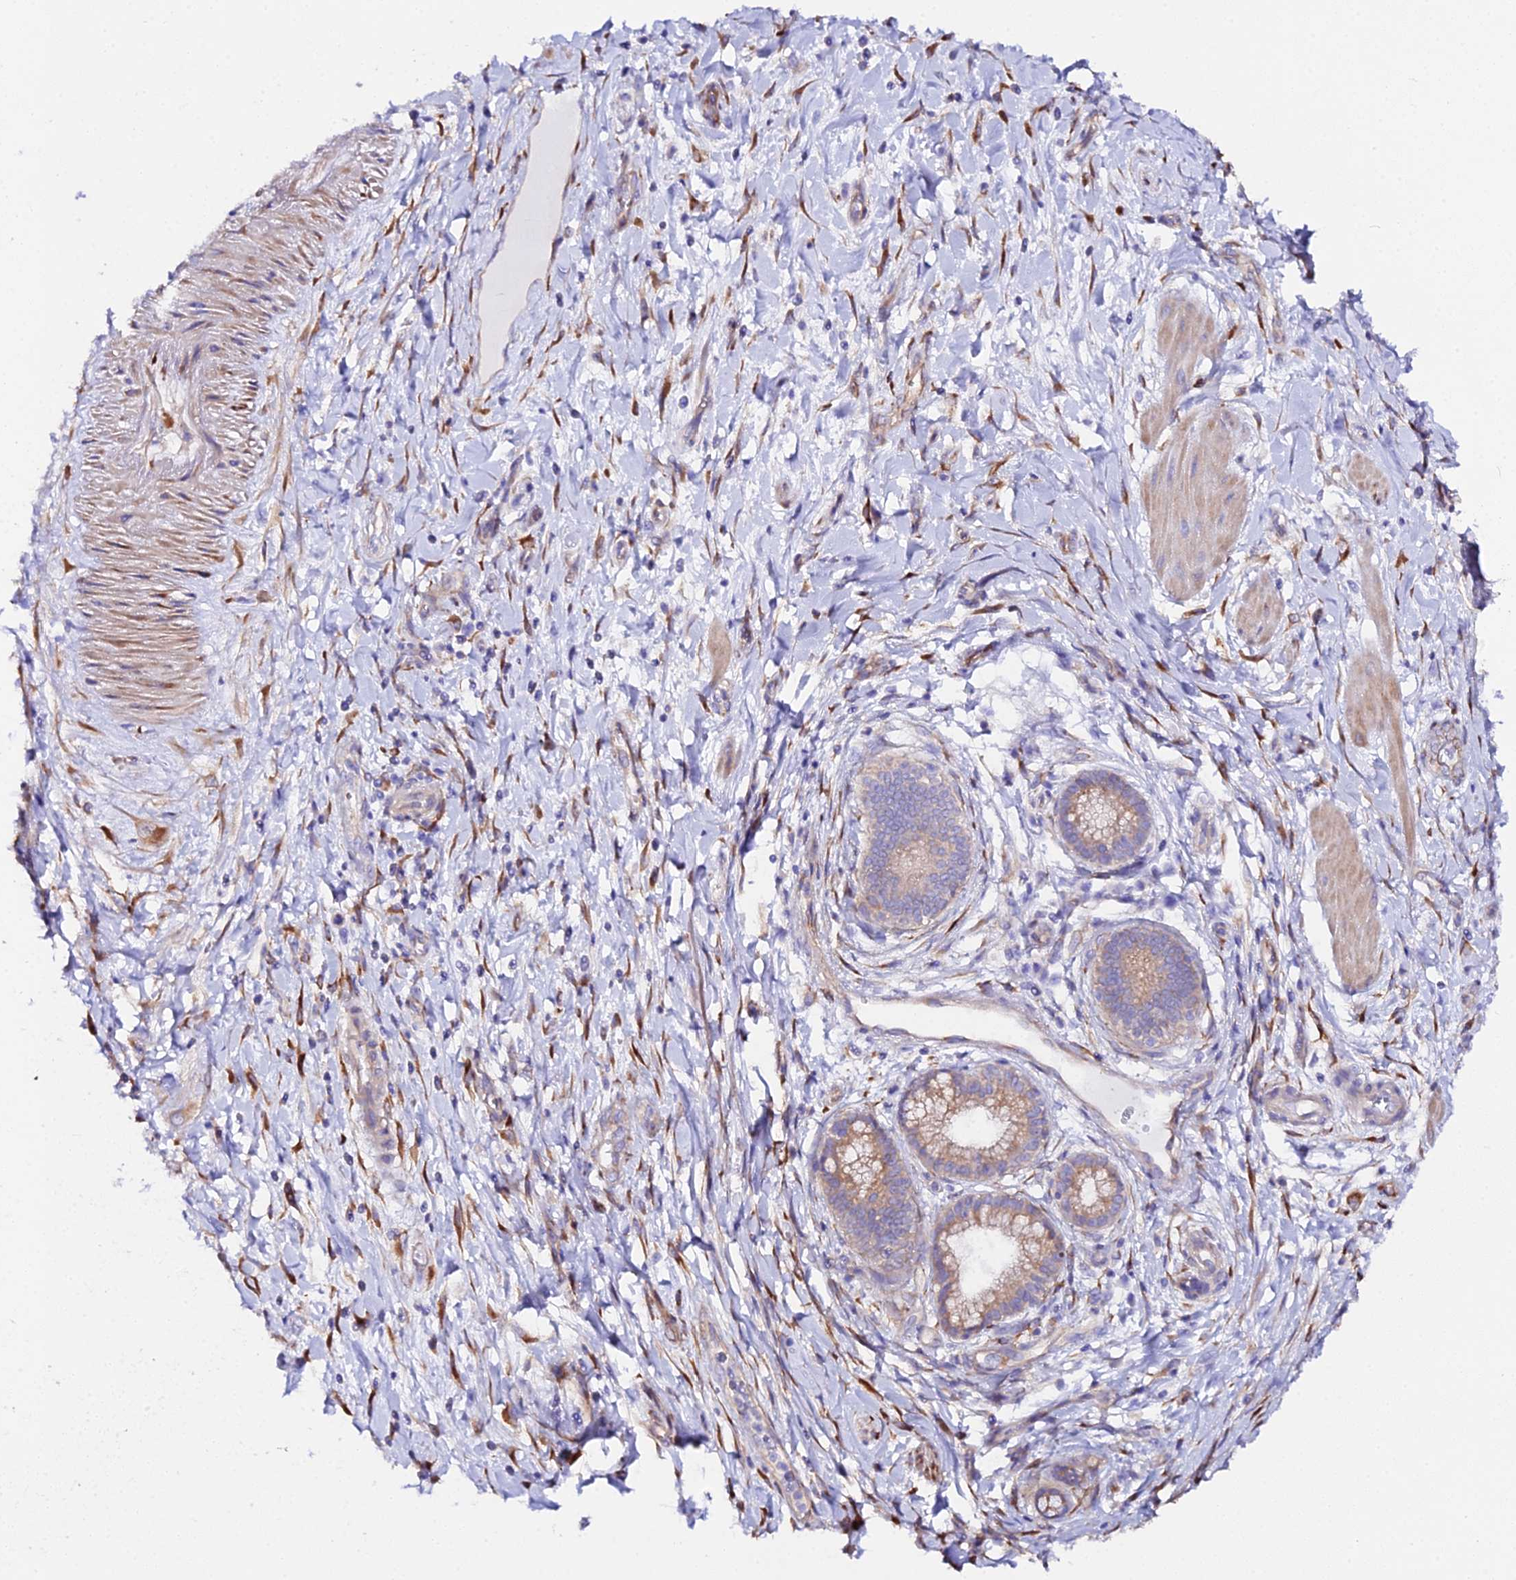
{"staining": {"intensity": "moderate", "quantity": ">75%", "location": "cytoplasmic/membranous"}, "tissue": "pancreatic cancer", "cell_type": "Tumor cells", "image_type": "cancer", "snomed": [{"axis": "morphology", "description": "Adenocarcinoma, NOS"}, {"axis": "topography", "description": "Pancreas"}], "caption": "The histopathology image displays a brown stain indicating the presence of a protein in the cytoplasmic/membranous of tumor cells in pancreatic cancer (adenocarcinoma).", "gene": "CFAP45", "patient": {"sex": "male", "age": 72}}